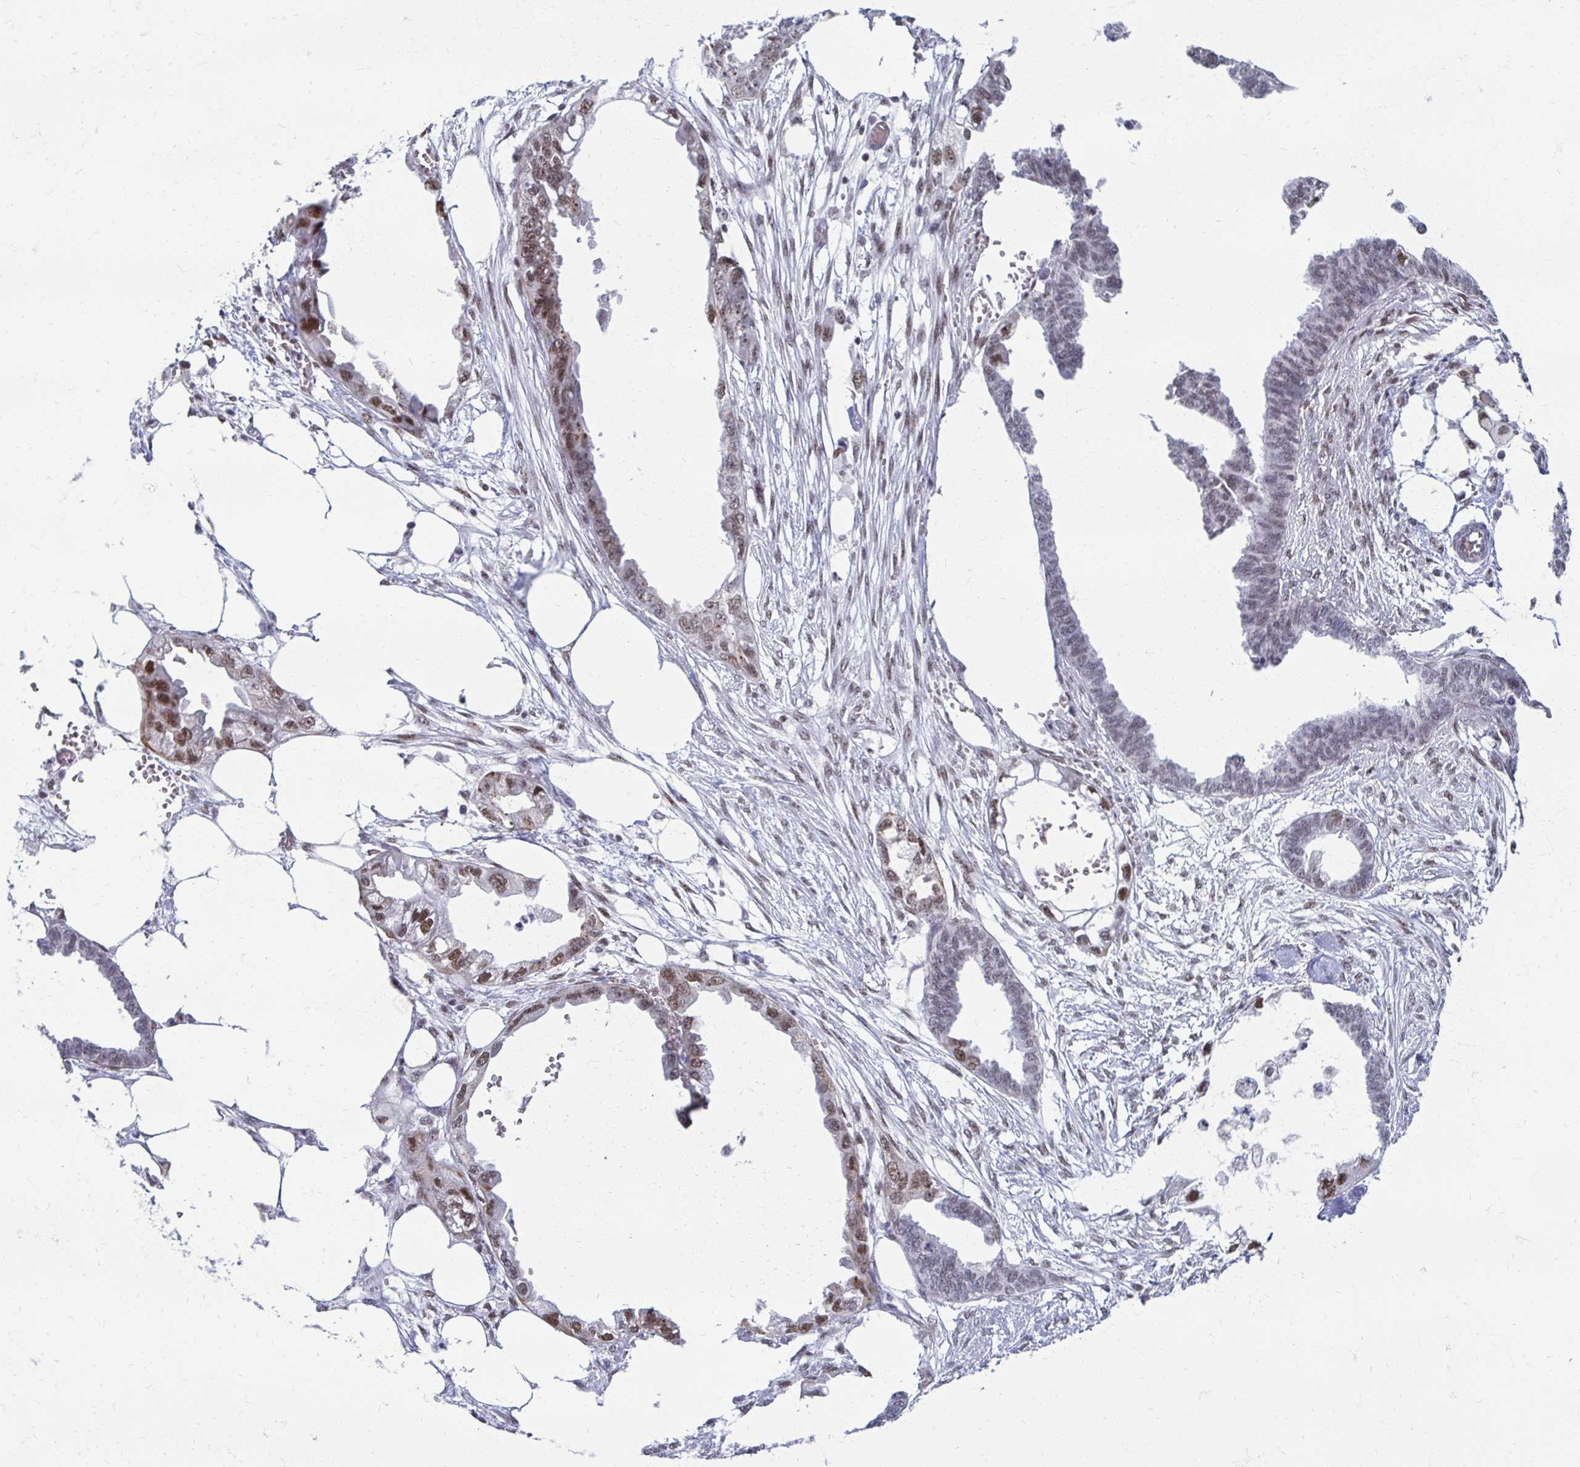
{"staining": {"intensity": "moderate", "quantity": "25%-75%", "location": "nuclear"}, "tissue": "endometrial cancer", "cell_type": "Tumor cells", "image_type": "cancer", "snomed": [{"axis": "morphology", "description": "Adenocarcinoma, NOS"}, {"axis": "morphology", "description": "Adenocarcinoma, metastatic, NOS"}, {"axis": "topography", "description": "Adipose tissue"}, {"axis": "topography", "description": "Endometrium"}], "caption": "Endometrial metastatic adenocarcinoma stained for a protein demonstrates moderate nuclear positivity in tumor cells. The protein is stained brown, and the nuclei are stained in blue (DAB (3,3'-diaminobenzidine) IHC with brightfield microscopy, high magnification).", "gene": "IRF7", "patient": {"sex": "female", "age": 67}}